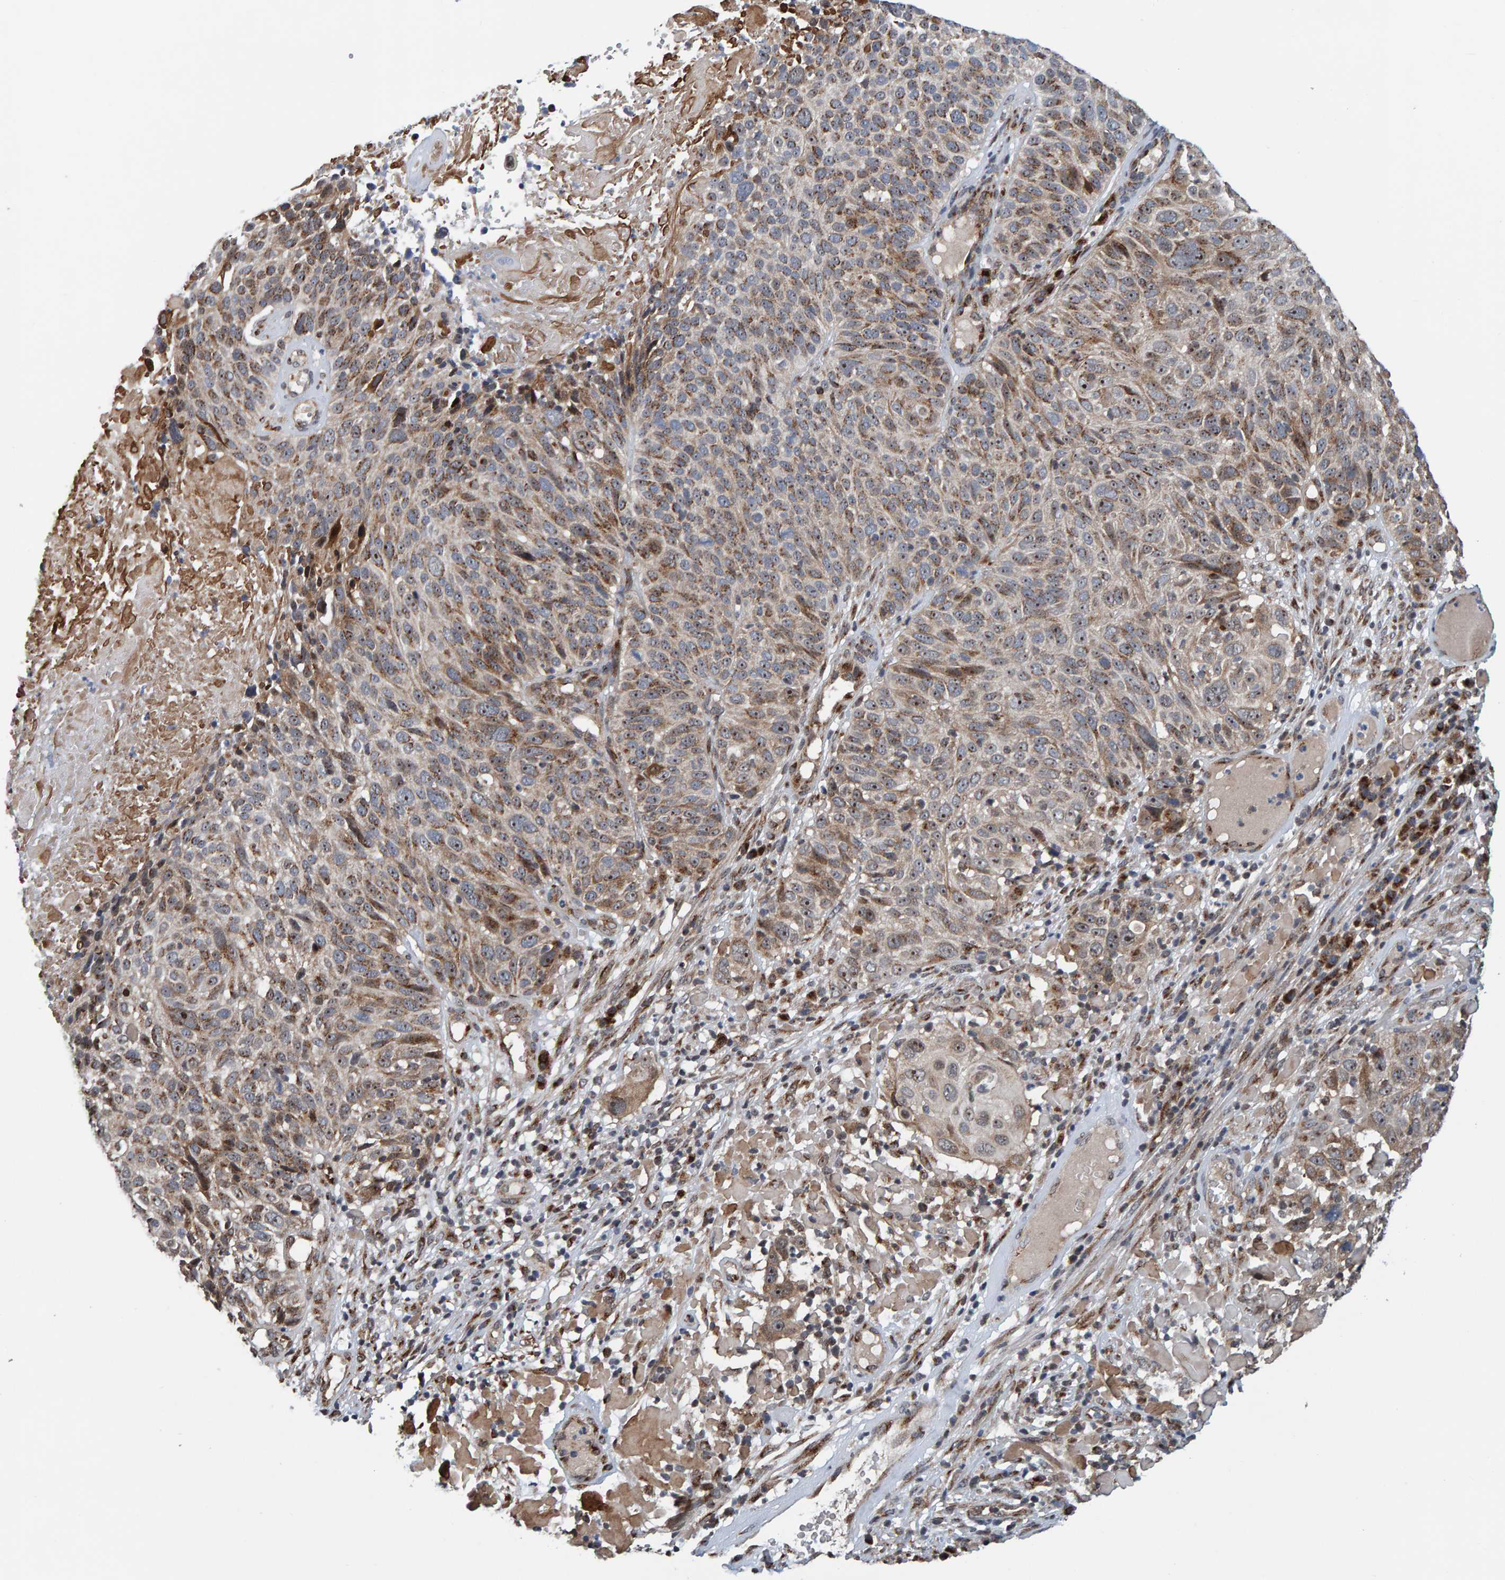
{"staining": {"intensity": "moderate", "quantity": ">75%", "location": "cytoplasmic/membranous,nuclear"}, "tissue": "cervical cancer", "cell_type": "Tumor cells", "image_type": "cancer", "snomed": [{"axis": "morphology", "description": "Squamous cell carcinoma, NOS"}, {"axis": "topography", "description": "Cervix"}], "caption": "A medium amount of moderate cytoplasmic/membranous and nuclear staining is identified in approximately >75% of tumor cells in cervical cancer tissue.", "gene": "CCDC25", "patient": {"sex": "female", "age": 74}}